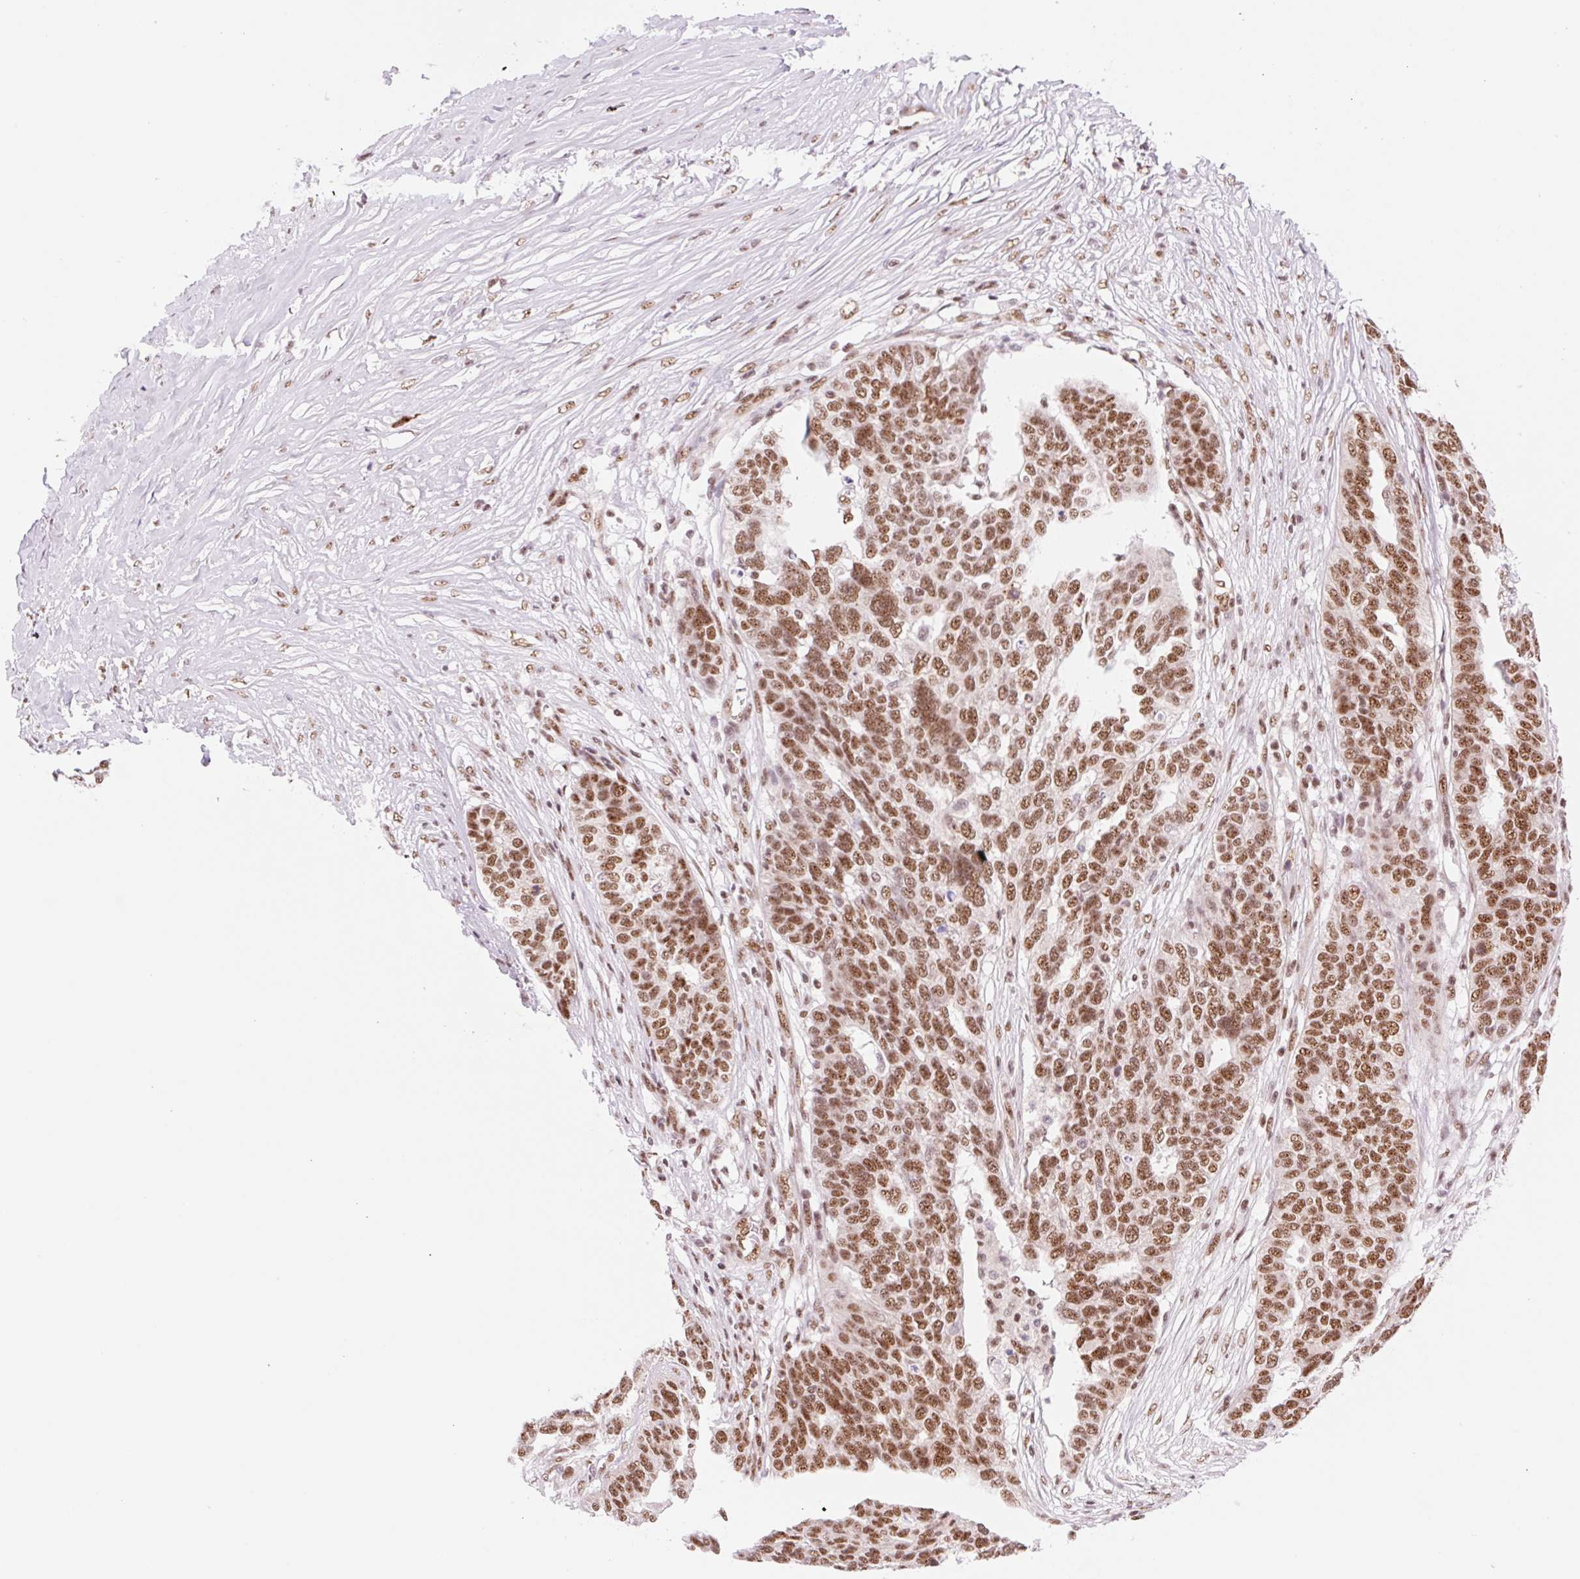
{"staining": {"intensity": "strong", "quantity": ">75%", "location": "nuclear"}, "tissue": "ovarian cancer", "cell_type": "Tumor cells", "image_type": "cancer", "snomed": [{"axis": "morphology", "description": "Cystadenocarcinoma, serous, NOS"}, {"axis": "topography", "description": "Ovary"}], "caption": "Ovarian cancer (serous cystadenocarcinoma) stained for a protein displays strong nuclear positivity in tumor cells. (DAB (3,3'-diaminobenzidine) = brown stain, brightfield microscopy at high magnification).", "gene": "PRDM11", "patient": {"sex": "female", "age": 59}}